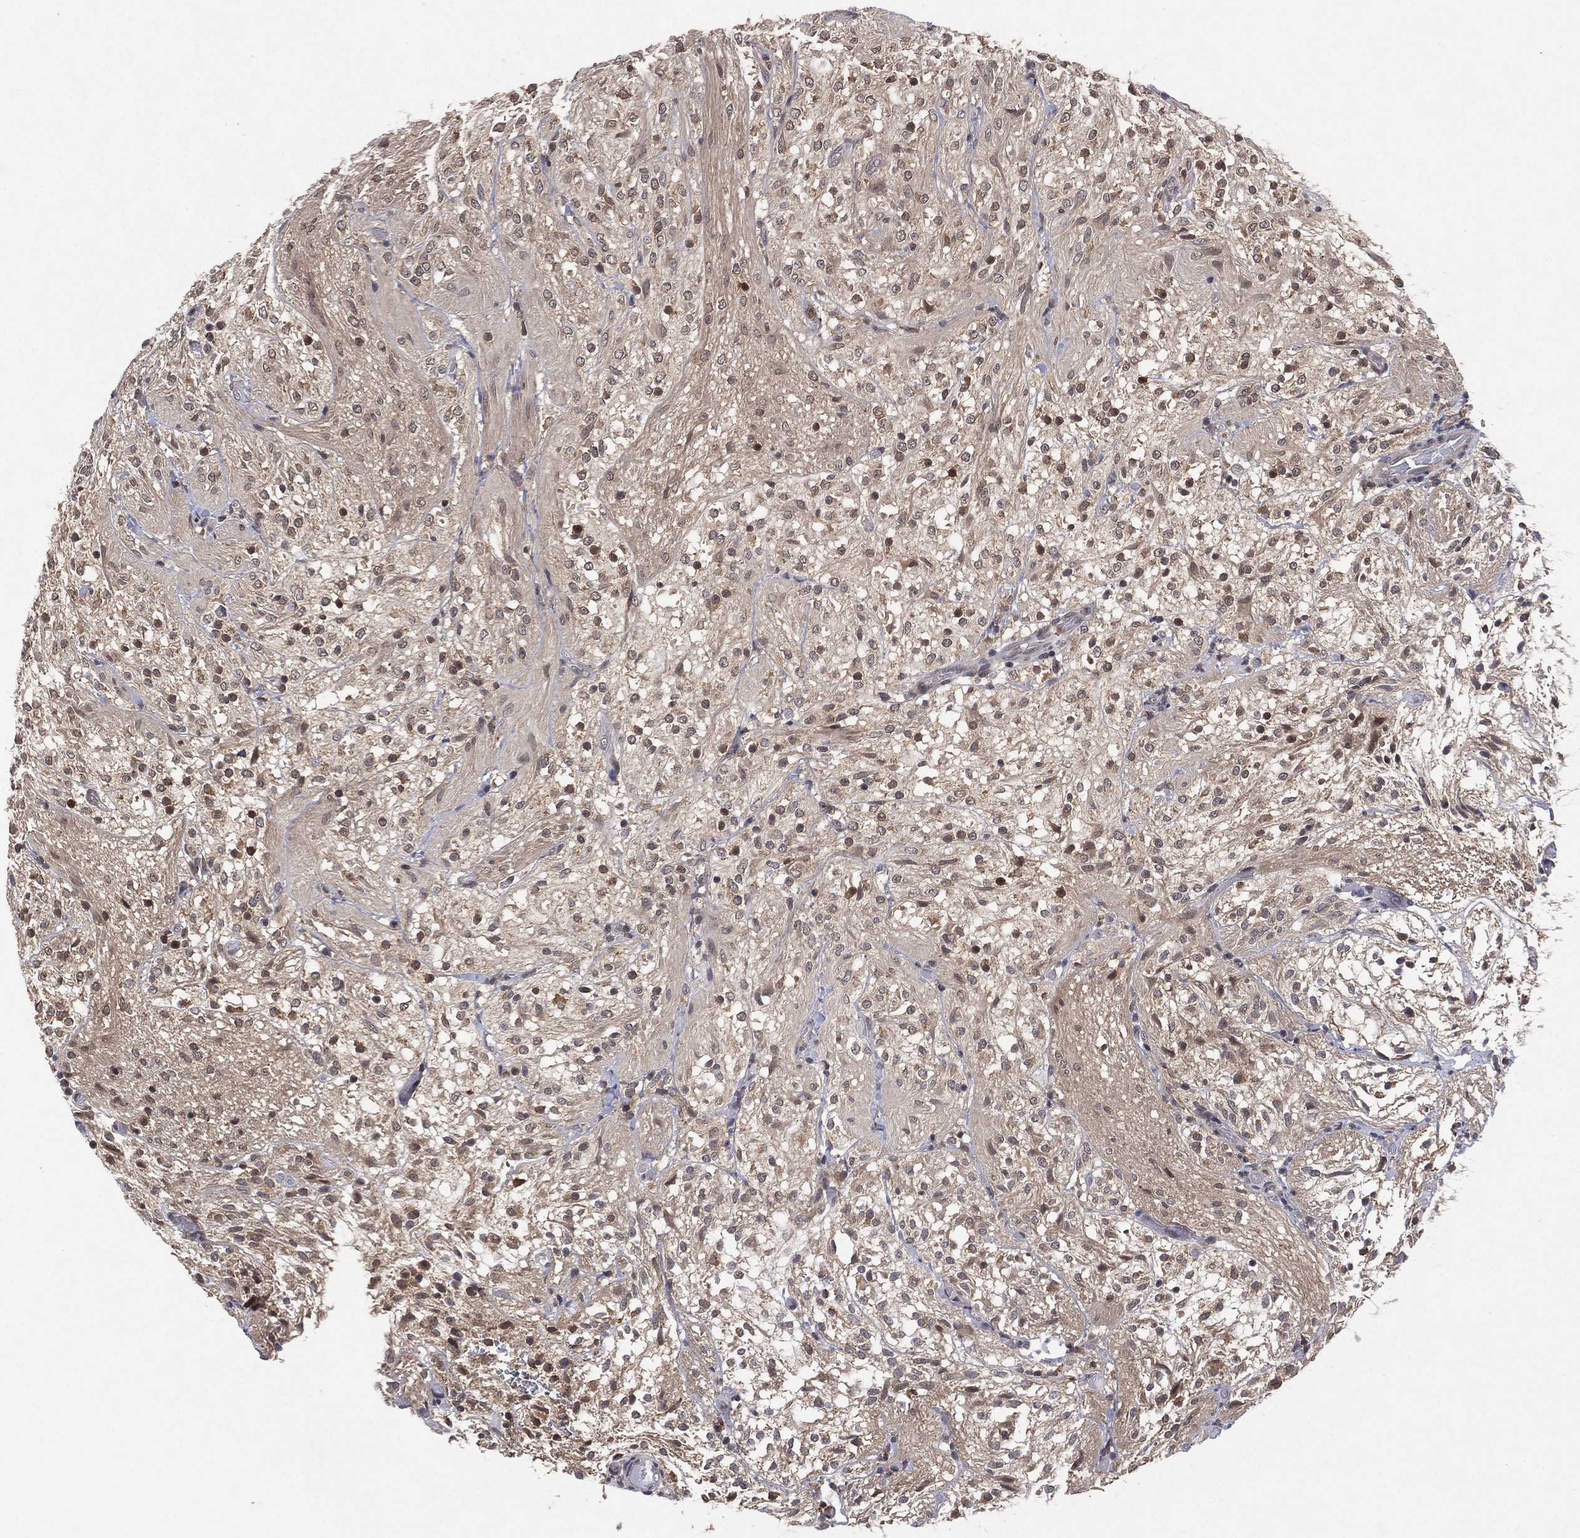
{"staining": {"intensity": "weak", "quantity": "<25%", "location": "nuclear"}, "tissue": "glioma", "cell_type": "Tumor cells", "image_type": "cancer", "snomed": [{"axis": "morphology", "description": "Glioma, malignant, Low grade"}, {"axis": "topography", "description": "Brain"}], "caption": "Human malignant glioma (low-grade) stained for a protein using immunohistochemistry displays no positivity in tumor cells.", "gene": "ATG4B", "patient": {"sex": "male", "age": 3}}